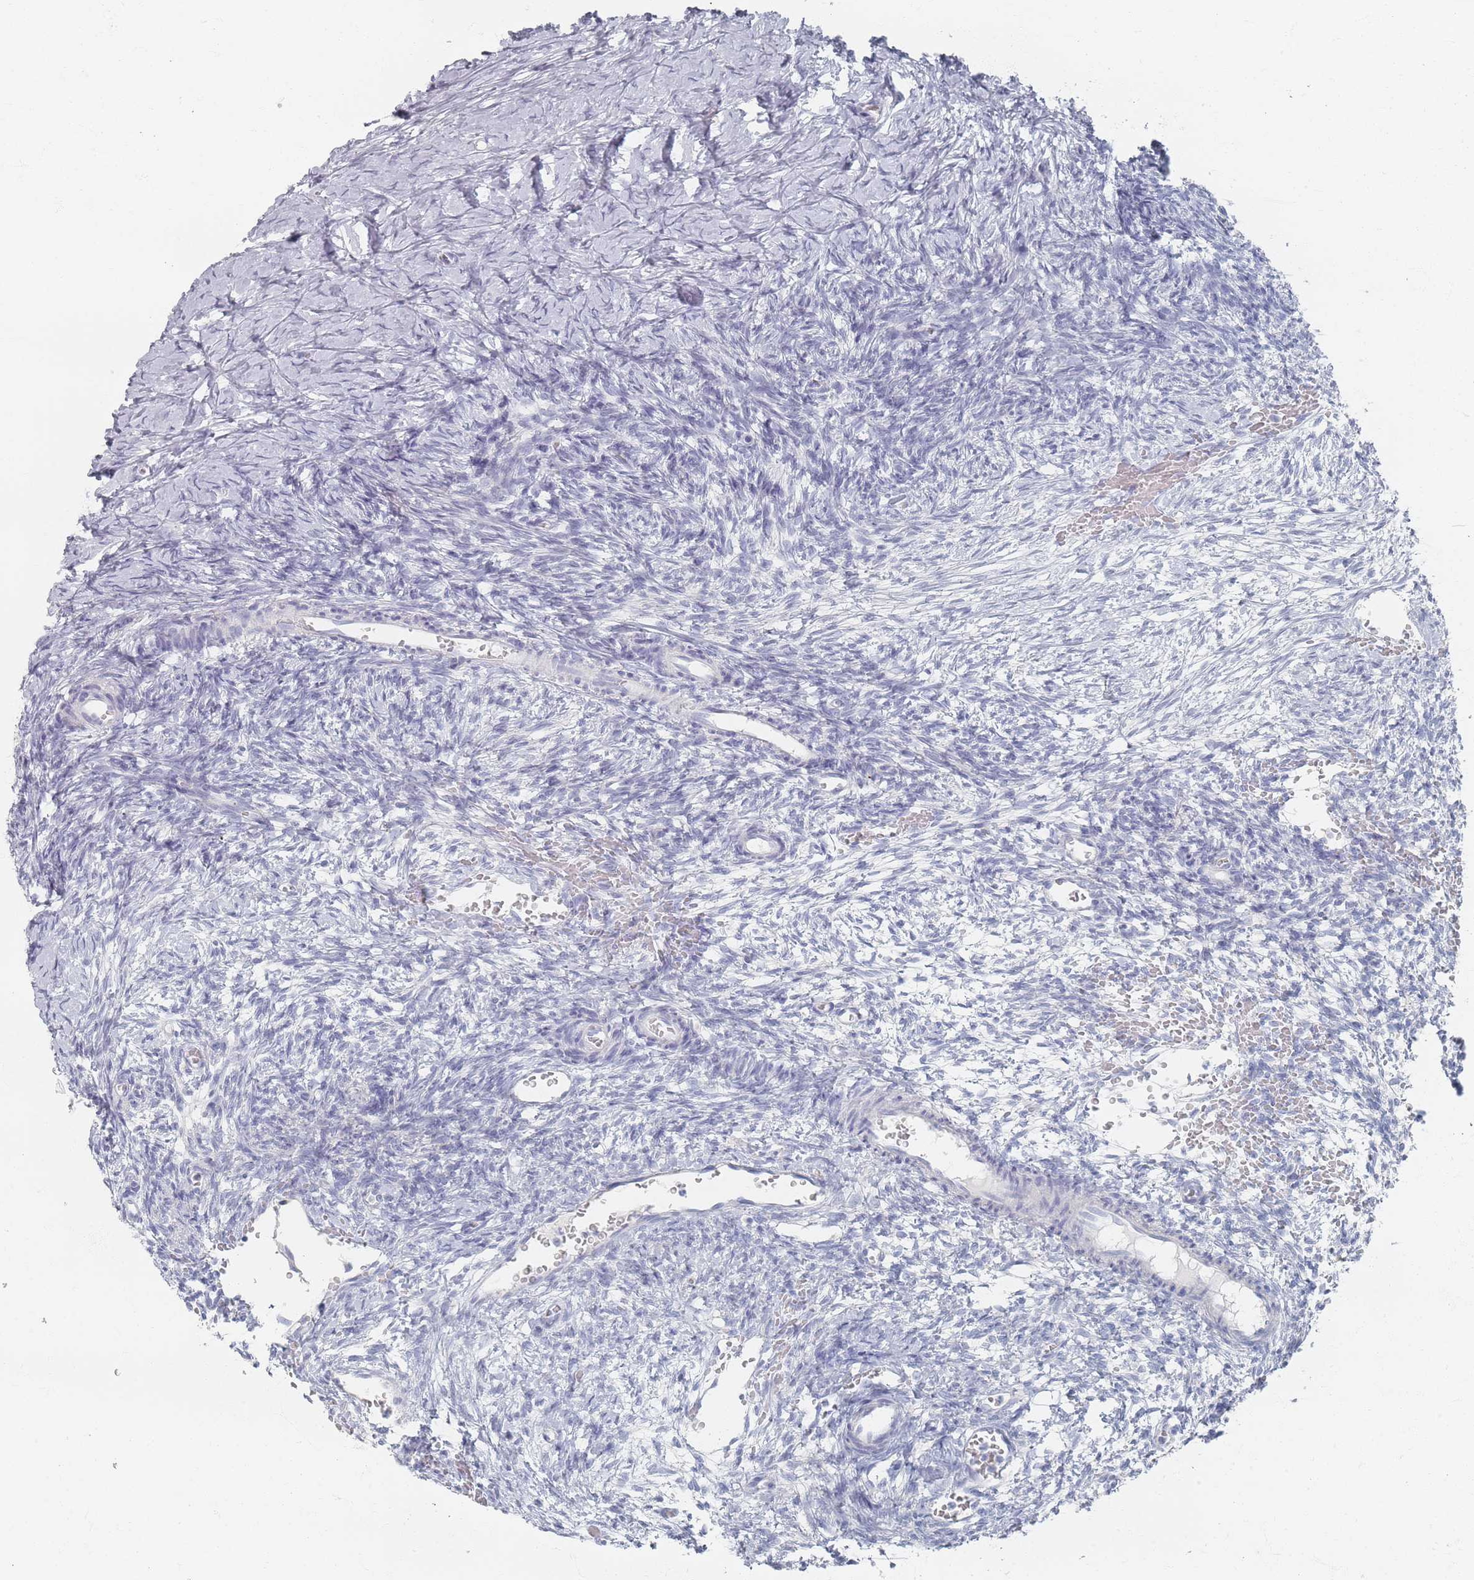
{"staining": {"intensity": "negative", "quantity": "none", "location": "none"}, "tissue": "ovary", "cell_type": "Follicle cells", "image_type": "normal", "snomed": [{"axis": "morphology", "description": "Normal tissue, NOS"}, {"axis": "topography", "description": "Ovary"}], "caption": "There is no significant staining in follicle cells of ovary. Nuclei are stained in blue.", "gene": "ENSG00000251357", "patient": {"sex": "female", "age": 39}}